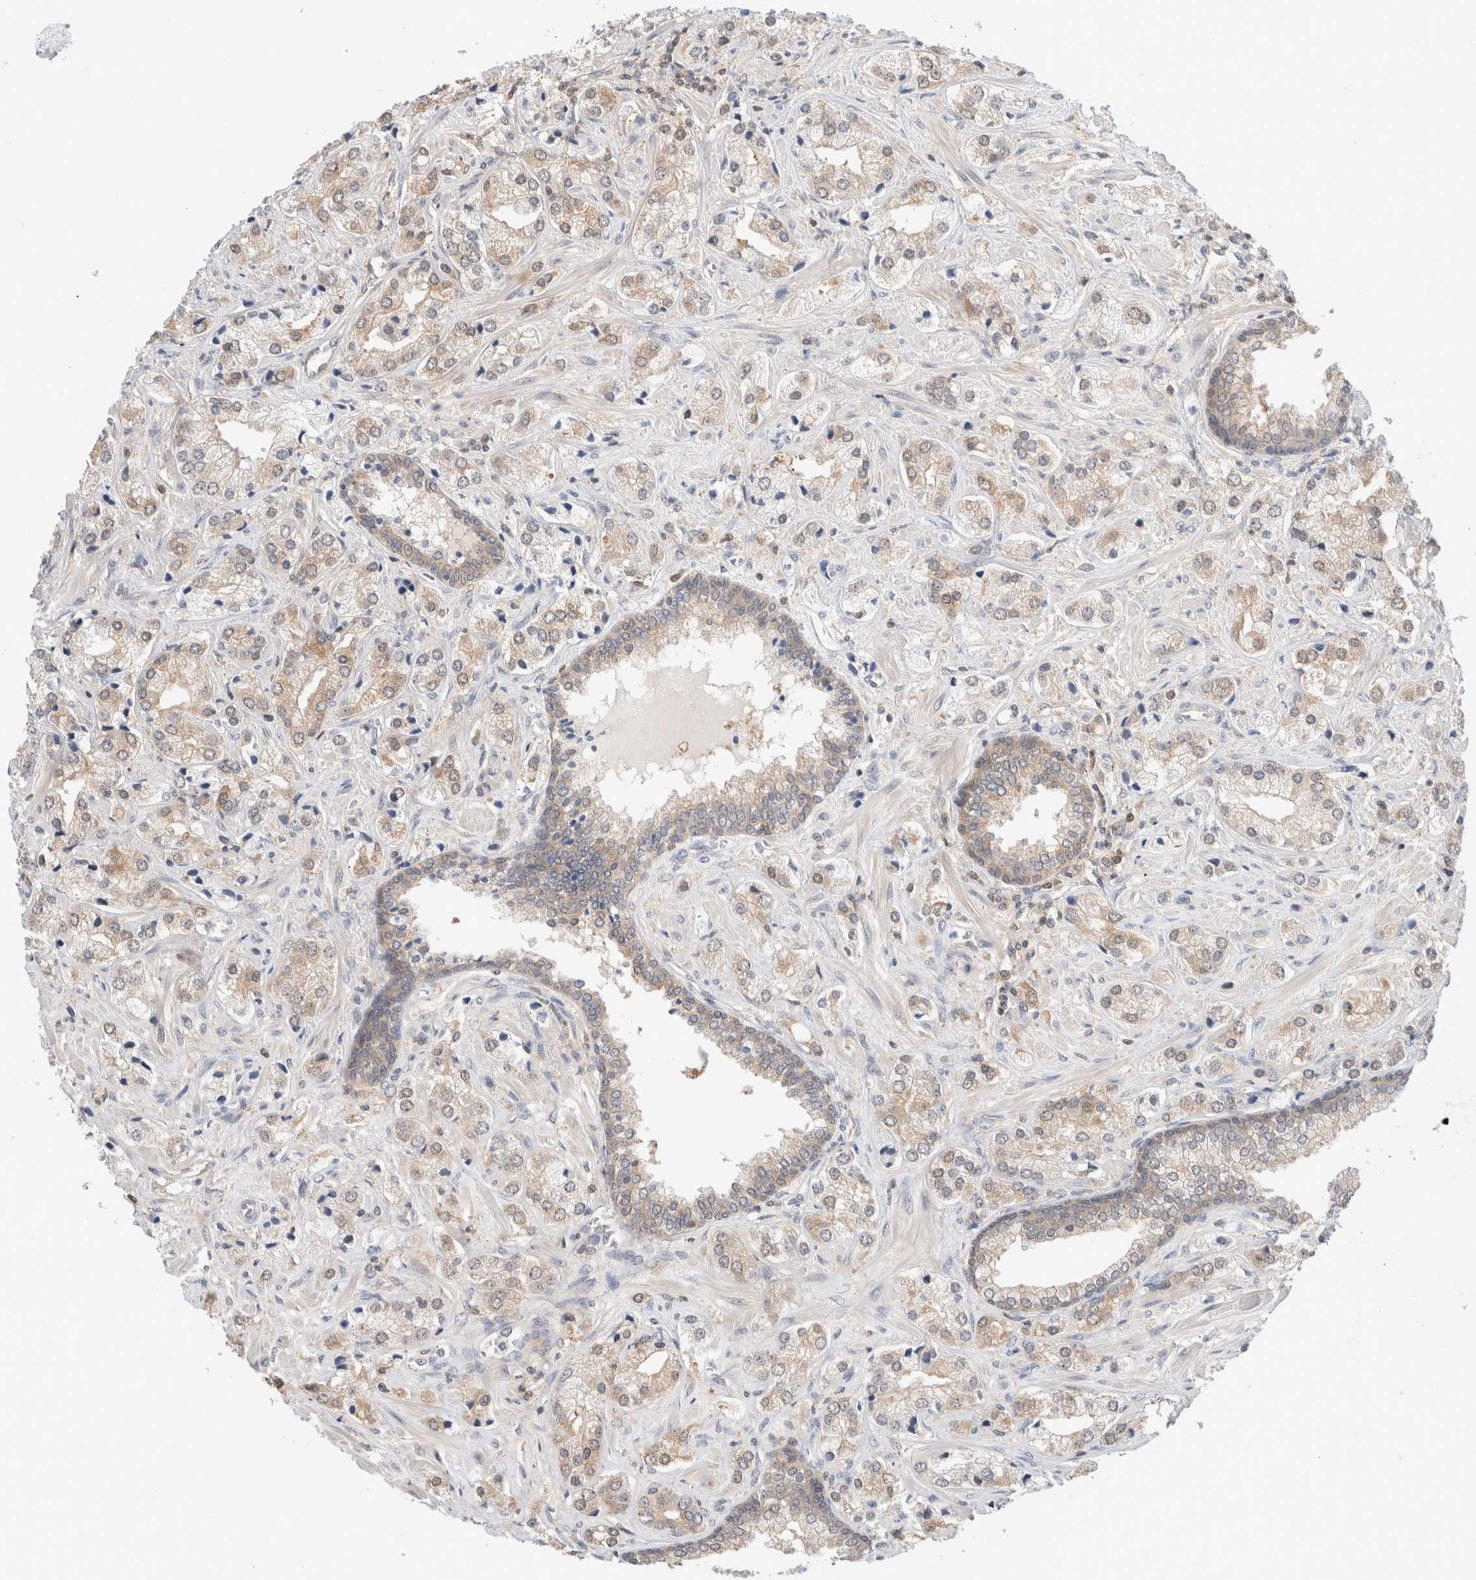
{"staining": {"intensity": "moderate", "quantity": ">75%", "location": "cytoplasmic/membranous"}, "tissue": "prostate cancer", "cell_type": "Tumor cells", "image_type": "cancer", "snomed": [{"axis": "morphology", "description": "Adenocarcinoma, High grade"}, {"axis": "topography", "description": "Prostate"}], "caption": "Prostate high-grade adenocarcinoma tissue exhibits moderate cytoplasmic/membranous staining in approximately >75% of tumor cells, visualized by immunohistochemistry. (DAB (3,3'-diaminobenzidine) = brown stain, brightfield microscopy at high magnification).", "gene": "C17orf97", "patient": {"sex": "male", "age": 66}}